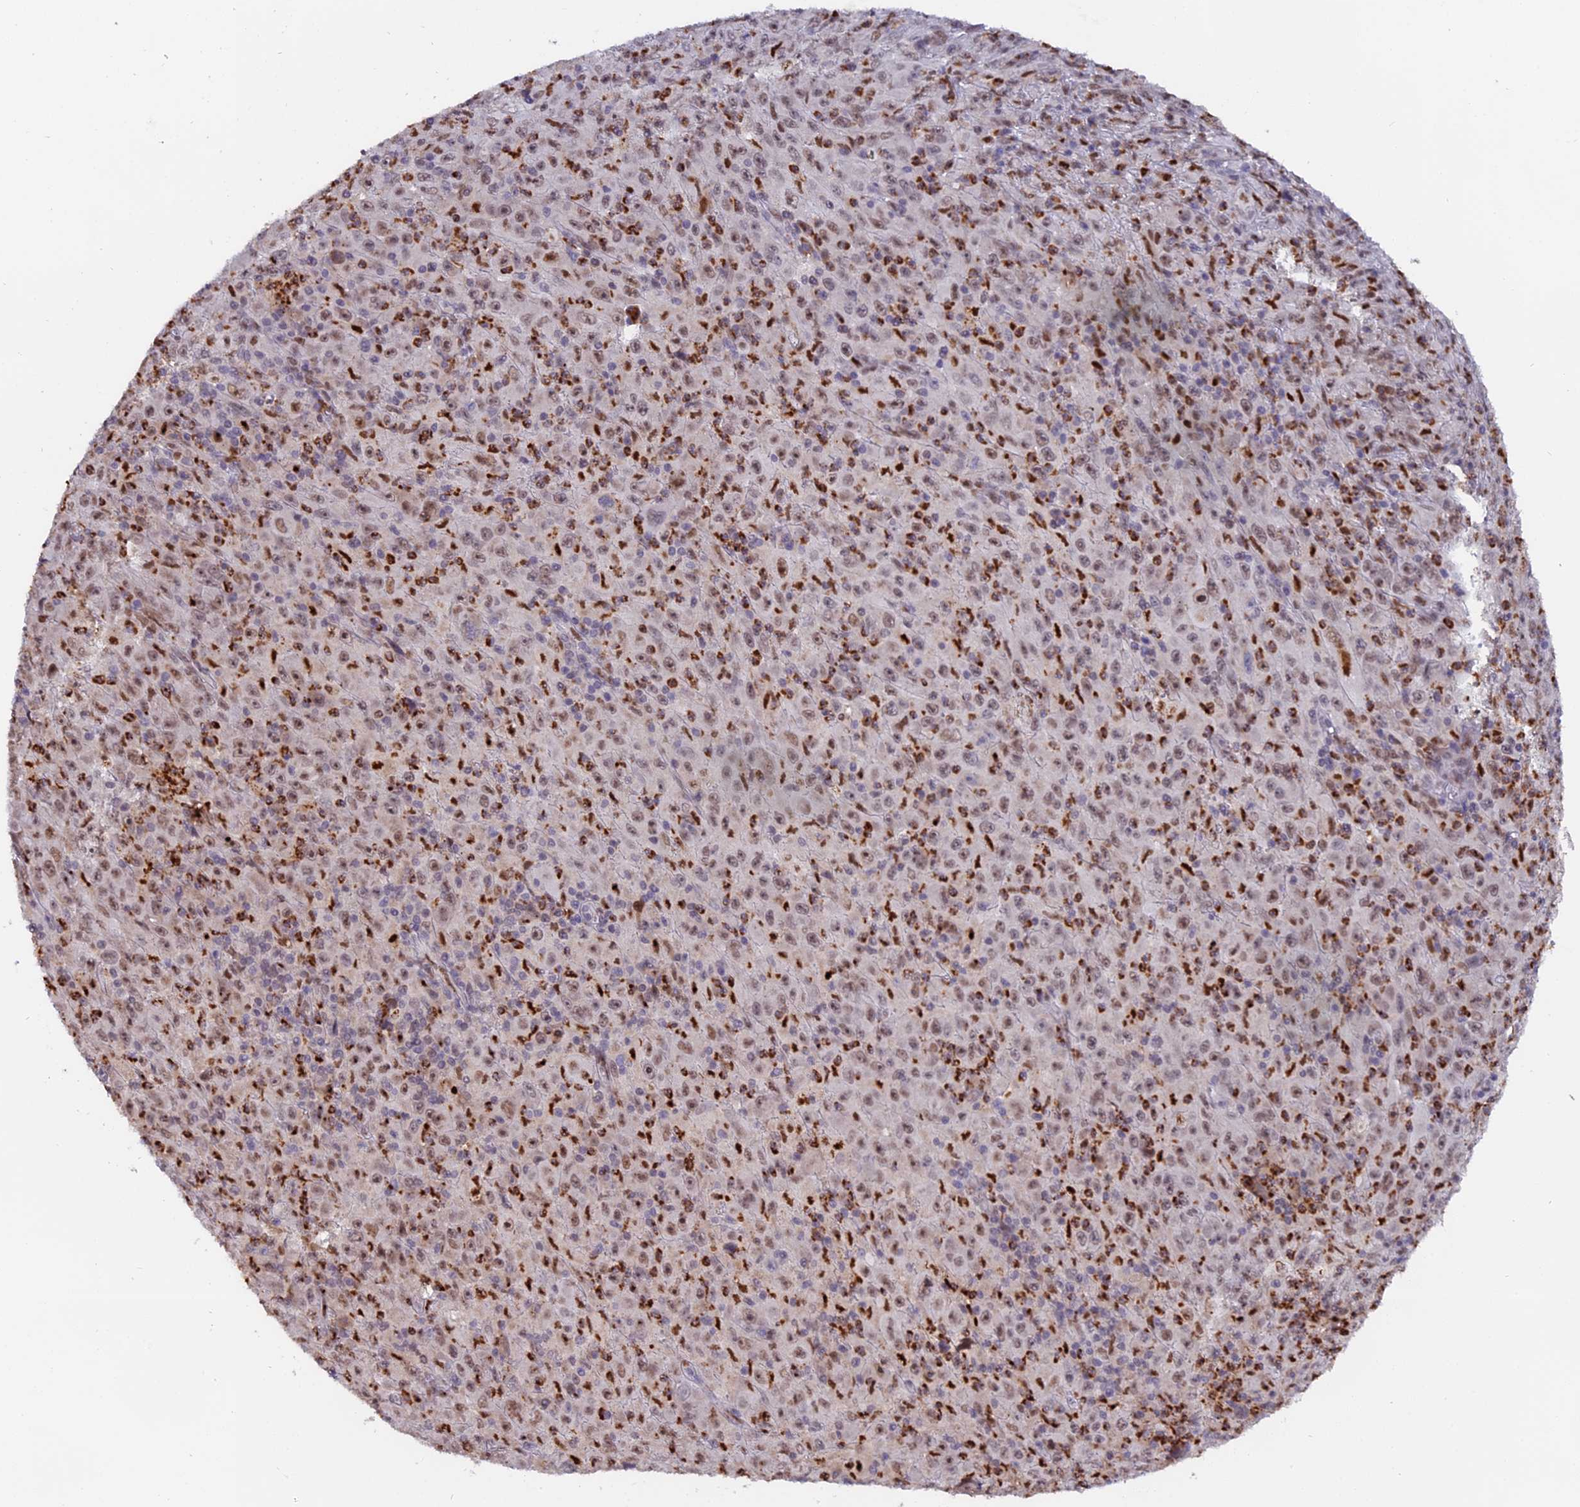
{"staining": {"intensity": "weak", "quantity": ">75%", "location": "nuclear"}, "tissue": "melanoma", "cell_type": "Tumor cells", "image_type": "cancer", "snomed": [{"axis": "morphology", "description": "Malignant melanoma, Metastatic site"}, {"axis": "topography", "description": "Skin"}], "caption": "Immunohistochemical staining of malignant melanoma (metastatic site) demonstrates weak nuclear protein expression in about >75% of tumor cells.", "gene": "FAM118B", "patient": {"sex": "female", "age": 56}}